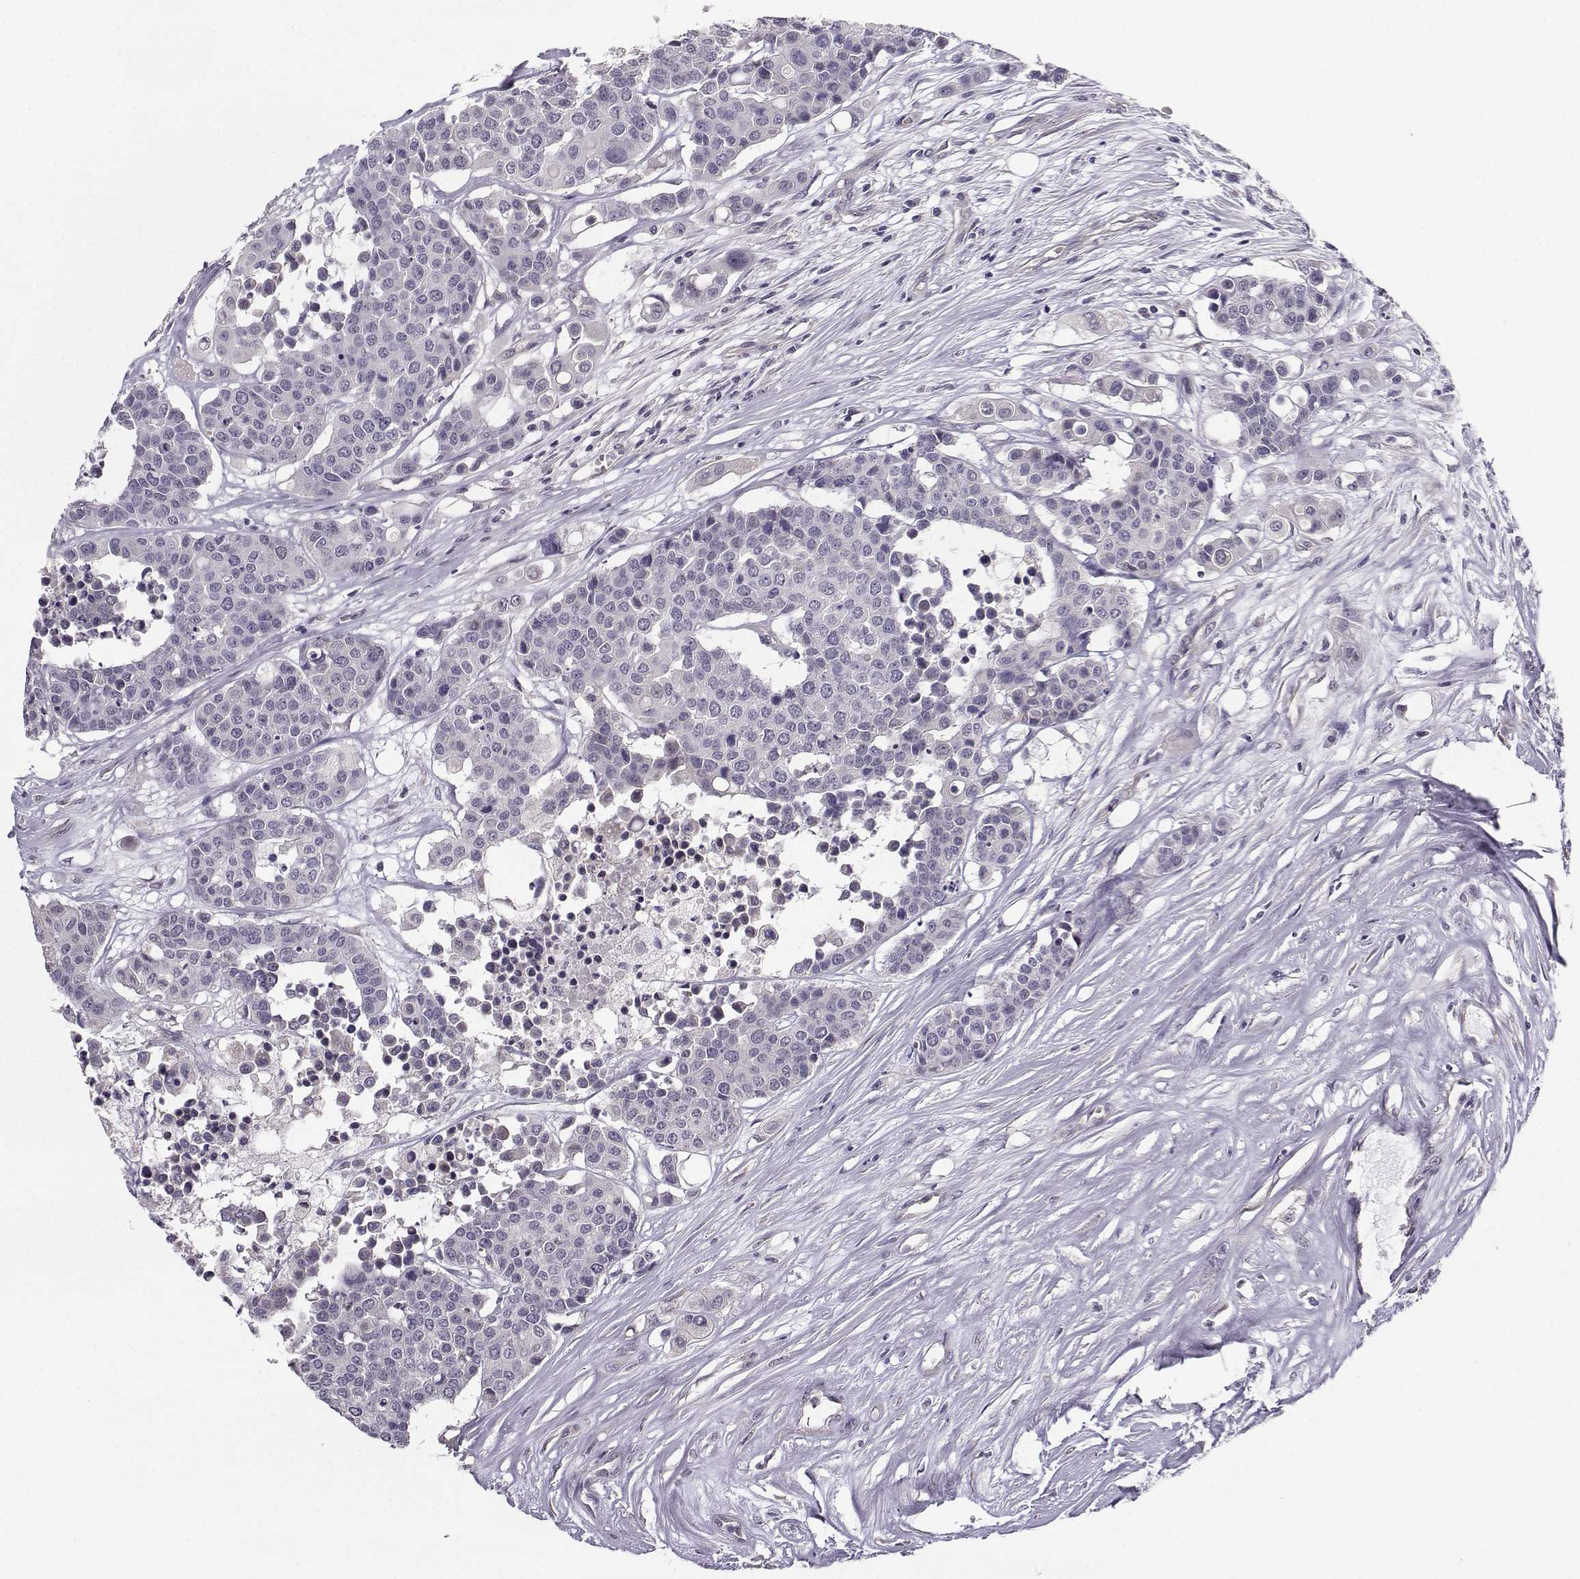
{"staining": {"intensity": "negative", "quantity": "none", "location": "none"}, "tissue": "carcinoid", "cell_type": "Tumor cells", "image_type": "cancer", "snomed": [{"axis": "morphology", "description": "Carcinoid, malignant, NOS"}, {"axis": "topography", "description": "Colon"}], "caption": "An immunohistochemistry (IHC) image of carcinoid is shown. There is no staining in tumor cells of carcinoid.", "gene": "TSPYL5", "patient": {"sex": "male", "age": 81}}